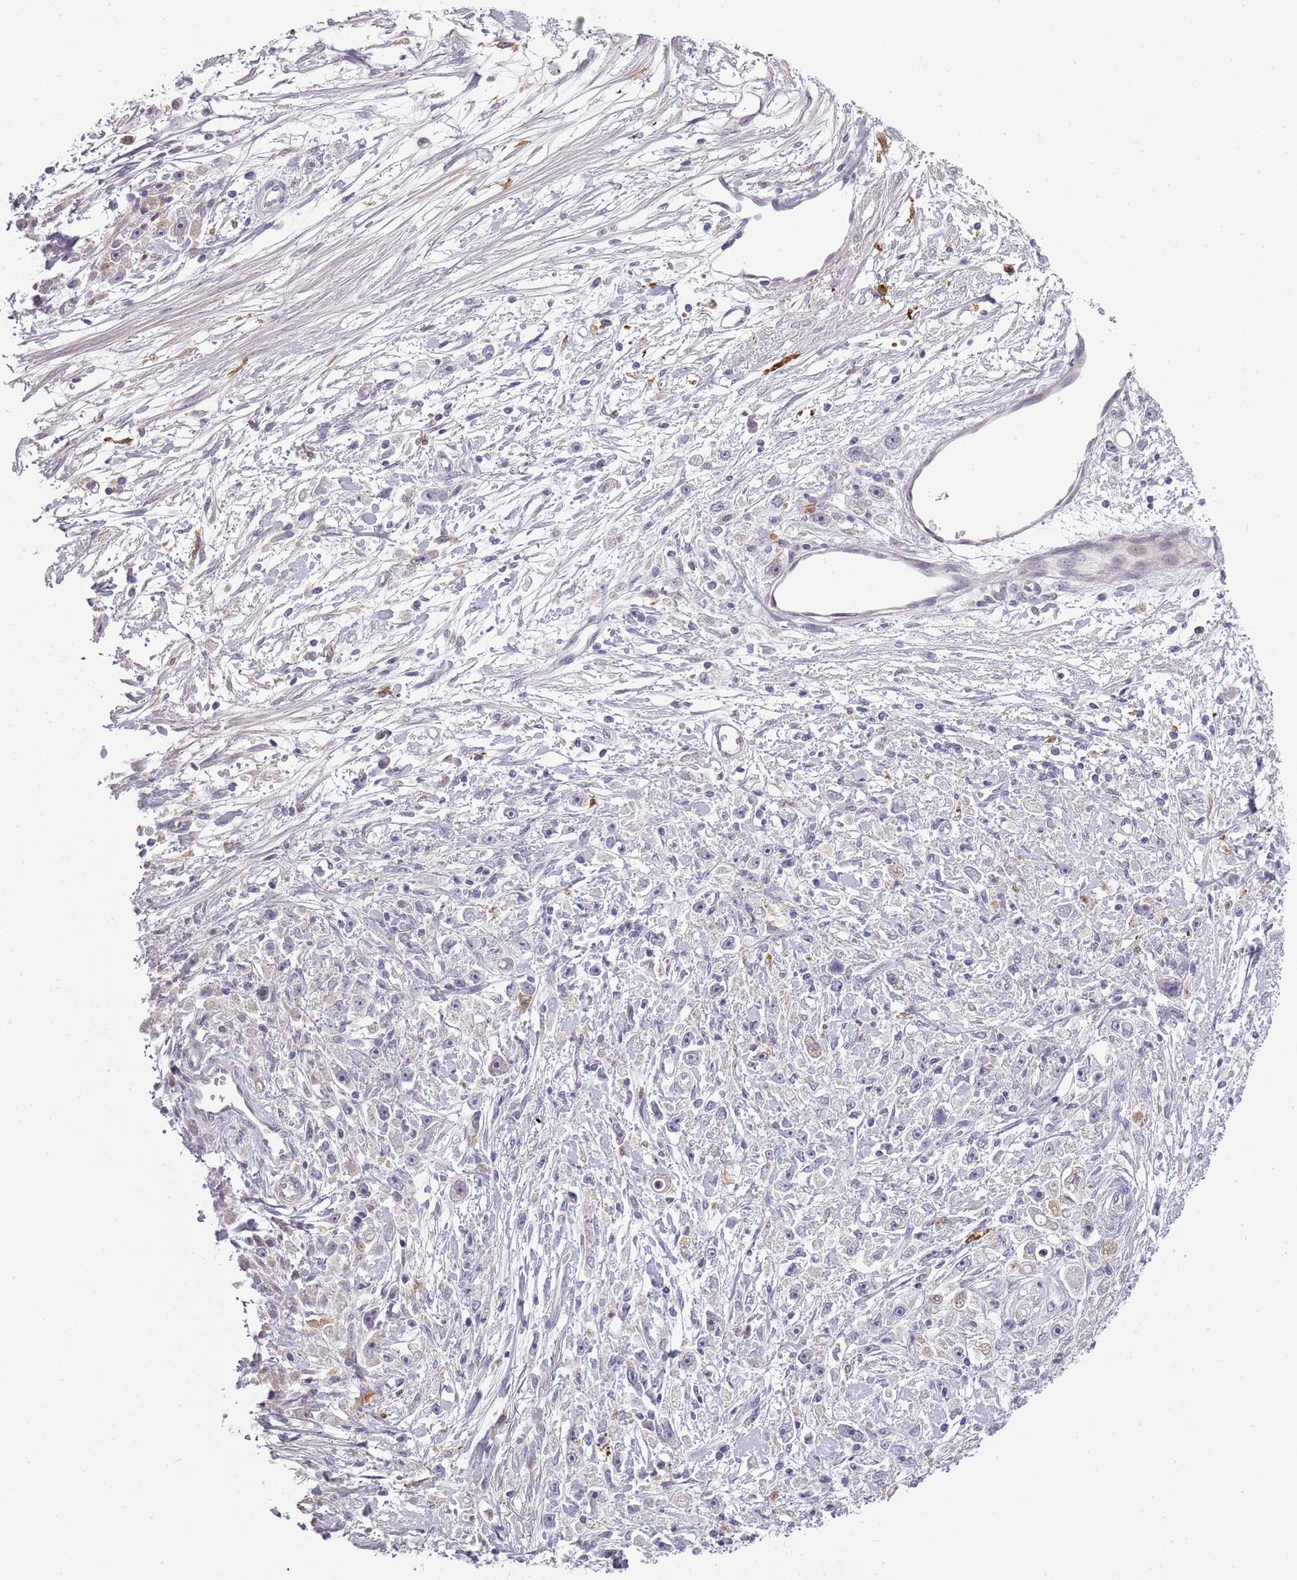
{"staining": {"intensity": "negative", "quantity": "none", "location": "none"}, "tissue": "stomach cancer", "cell_type": "Tumor cells", "image_type": "cancer", "snomed": [{"axis": "morphology", "description": "Adenocarcinoma, NOS"}, {"axis": "topography", "description": "Stomach"}], "caption": "Immunohistochemistry photomicrograph of neoplastic tissue: stomach cancer stained with DAB (3,3'-diaminobenzidine) reveals no significant protein staining in tumor cells. The staining was performed using DAB (3,3'-diaminobenzidine) to visualize the protein expression in brown, while the nuclei were stained in blue with hematoxylin (Magnification: 20x).", "gene": "CC2D2B", "patient": {"sex": "female", "age": 59}}